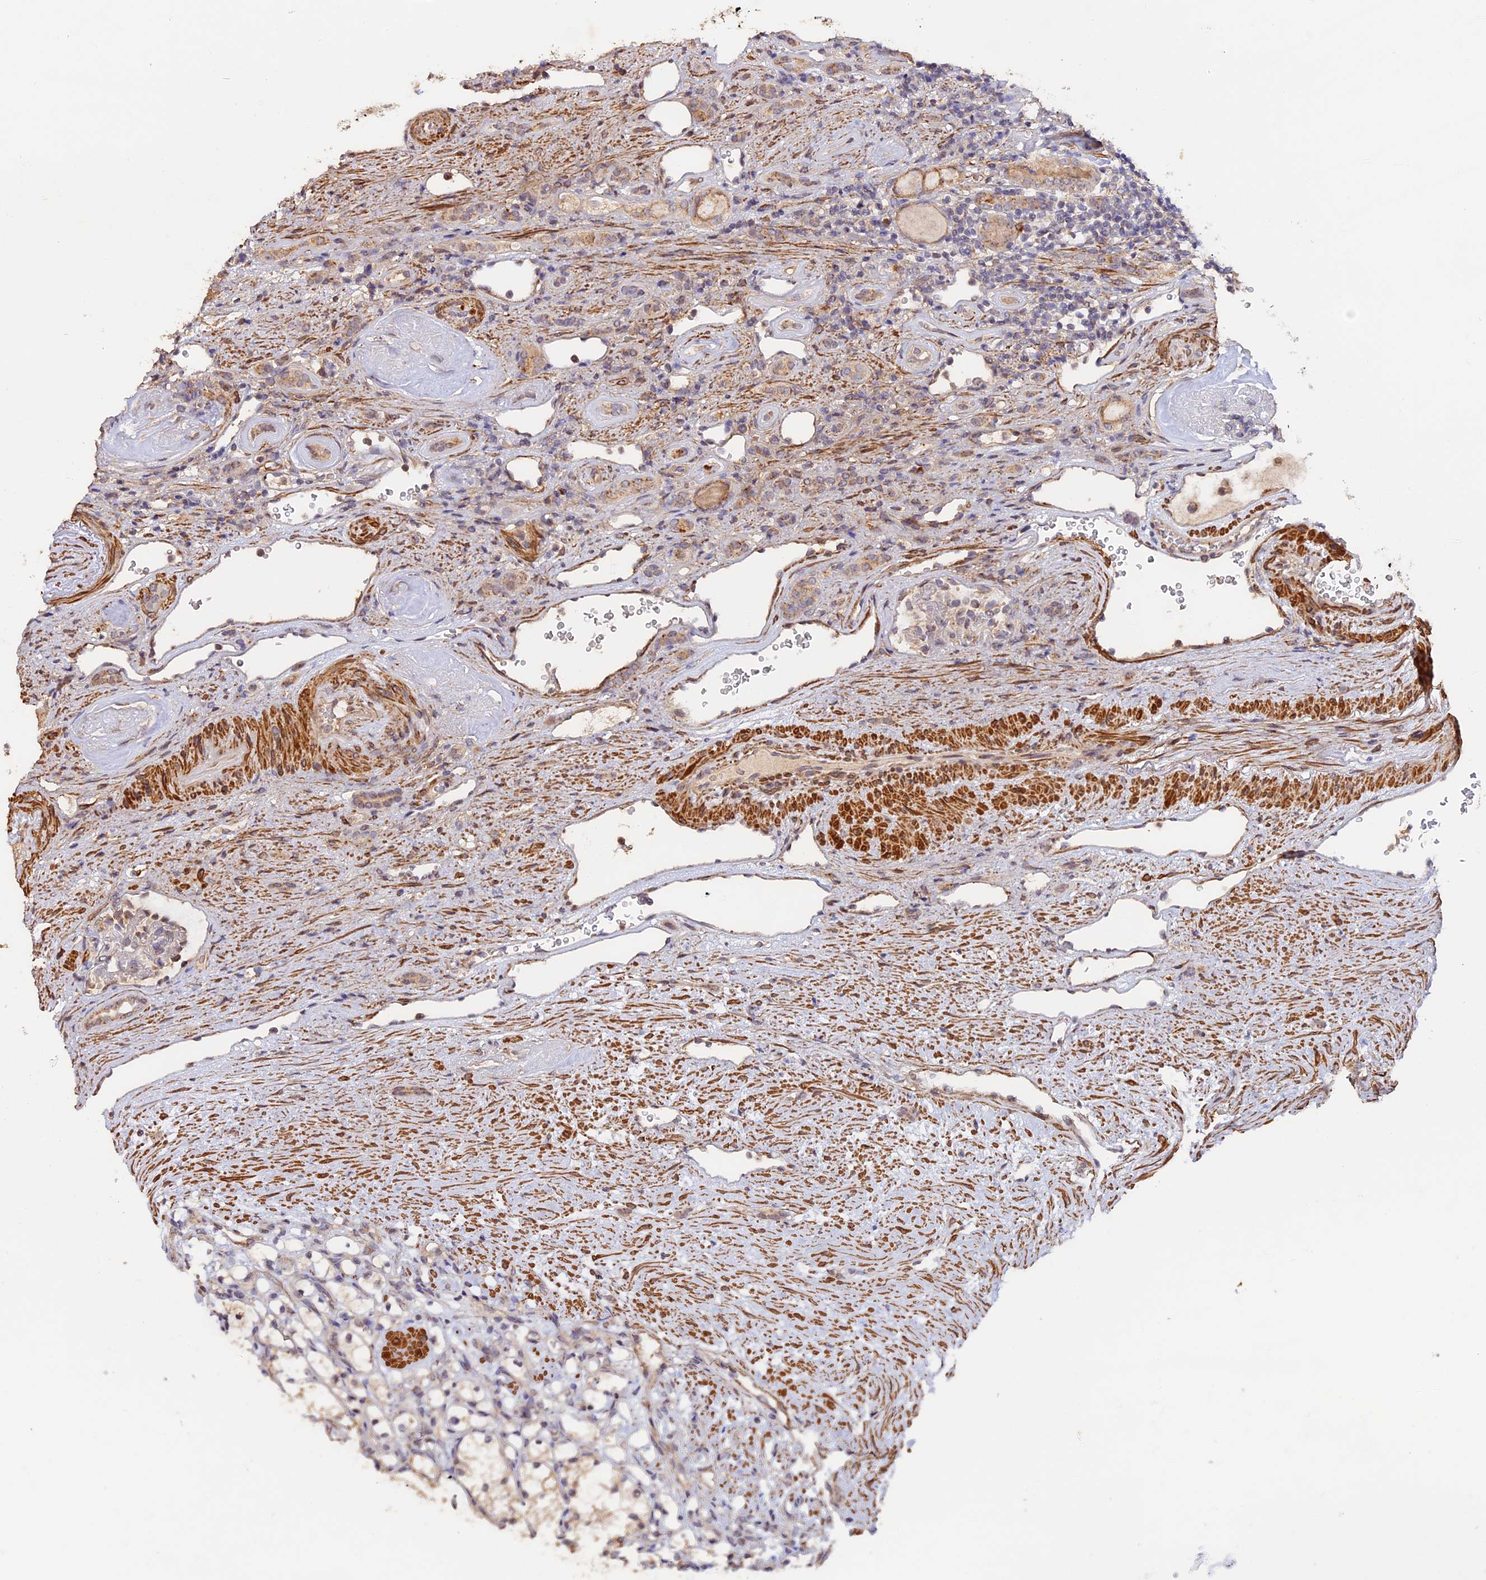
{"staining": {"intensity": "weak", "quantity": "25%-75%", "location": "cytoplasmic/membranous"}, "tissue": "renal cancer", "cell_type": "Tumor cells", "image_type": "cancer", "snomed": [{"axis": "morphology", "description": "Adenocarcinoma, NOS"}, {"axis": "topography", "description": "Kidney"}], "caption": "The histopathology image shows immunohistochemical staining of adenocarcinoma (renal). There is weak cytoplasmic/membranous positivity is seen in about 25%-75% of tumor cells. Nuclei are stained in blue.", "gene": "TANGO6", "patient": {"sex": "female", "age": 69}}